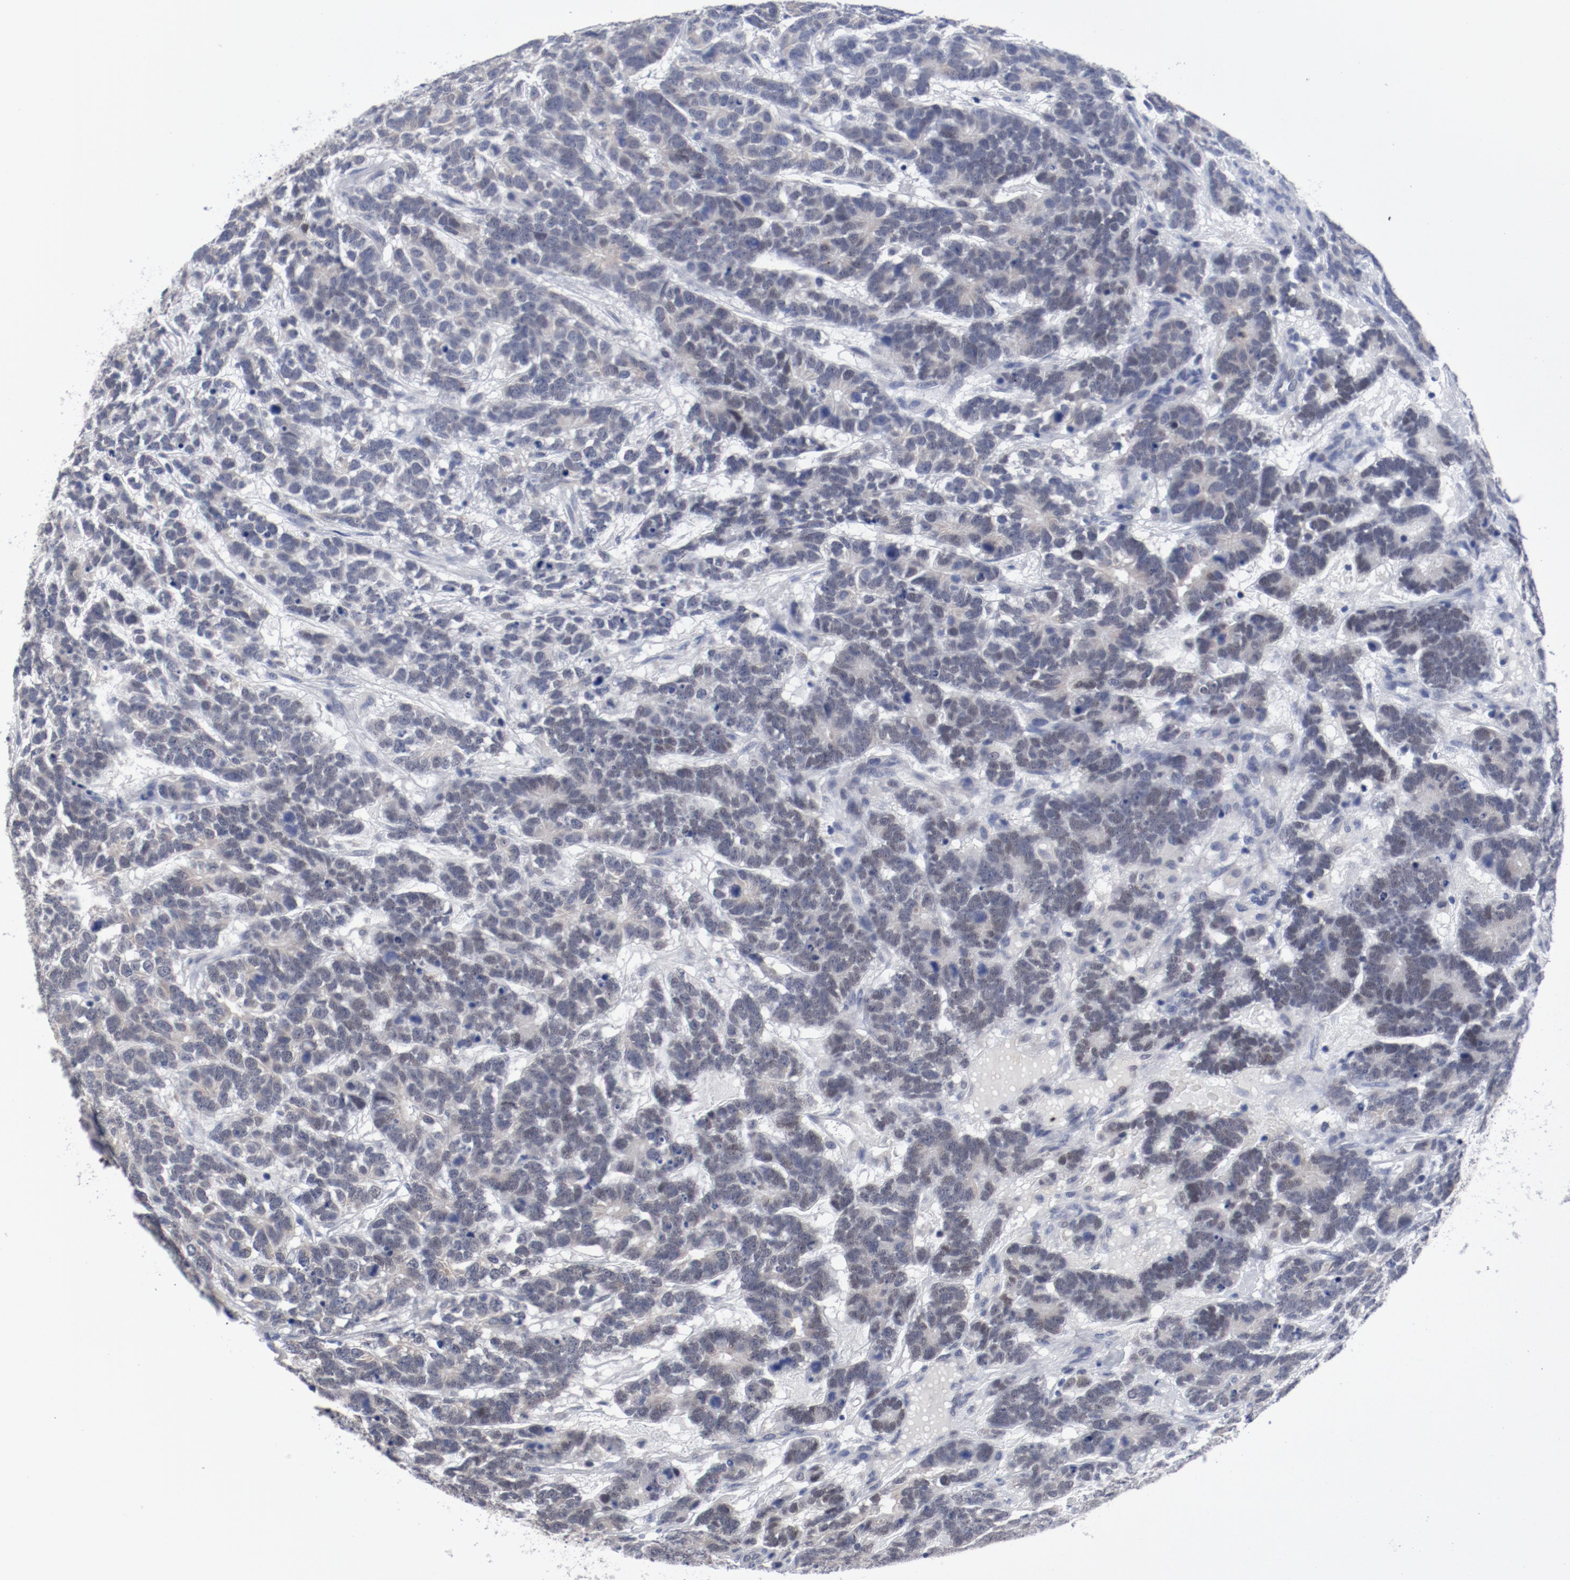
{"staining": {"intensity": "negative", "quantity": "none", "location": "none"}, "tissue": "testis cancer", "cell_type": "Tumor cells", "image_type": "cancer", "snomed": [{"axis": "morphology", "description": "Carcinoma, Embryonal, NOS"}, {"axis": "topography", "description": "Testis"}], "caption": "Human testis cancer stained for a protein using immunohistochemistry reveals no expression in tumor cells.", "gene": "ANKLE2", "patient": {"sex": "male", "age": 26}}